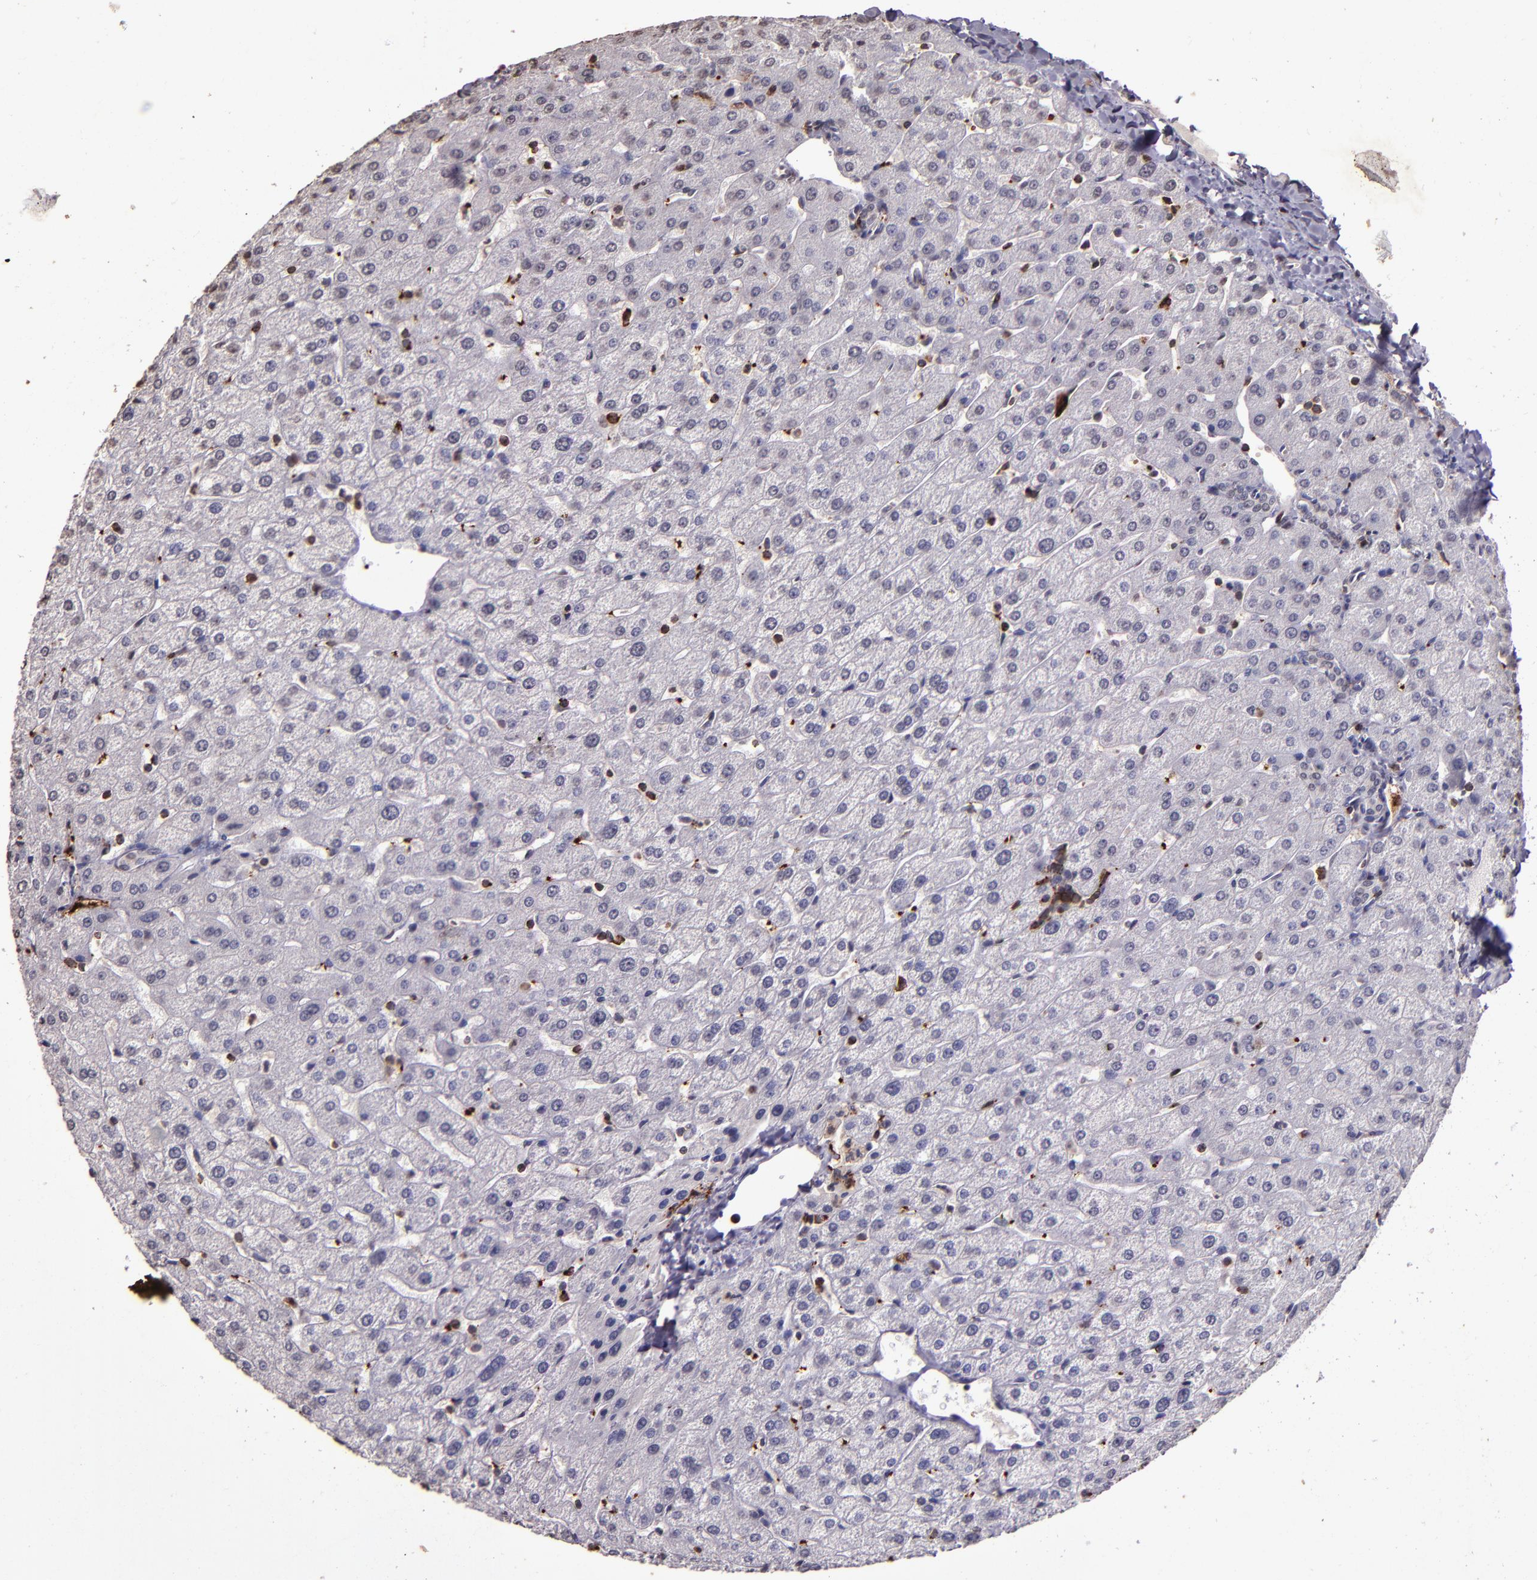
{"staining": {"intensity": "negative", "quantity": "none", "location": "none"}, "tissue": "liver", "cell_type": "Cholangiocytes", "image_type": "normal", "snomed": [{"axis": "morphology", "description": "Normal tissue, NOS"}, {"axis": "morphology", "description": "Fibrosis, NOS"}, {"axis": "topography", "description": "Liver"}], "caption": "Image shows no significant protein positivity in cholangiocytes of normal liver.", "gene": "SLC2A3", "patient": {"sex": "female", "age": 29}}